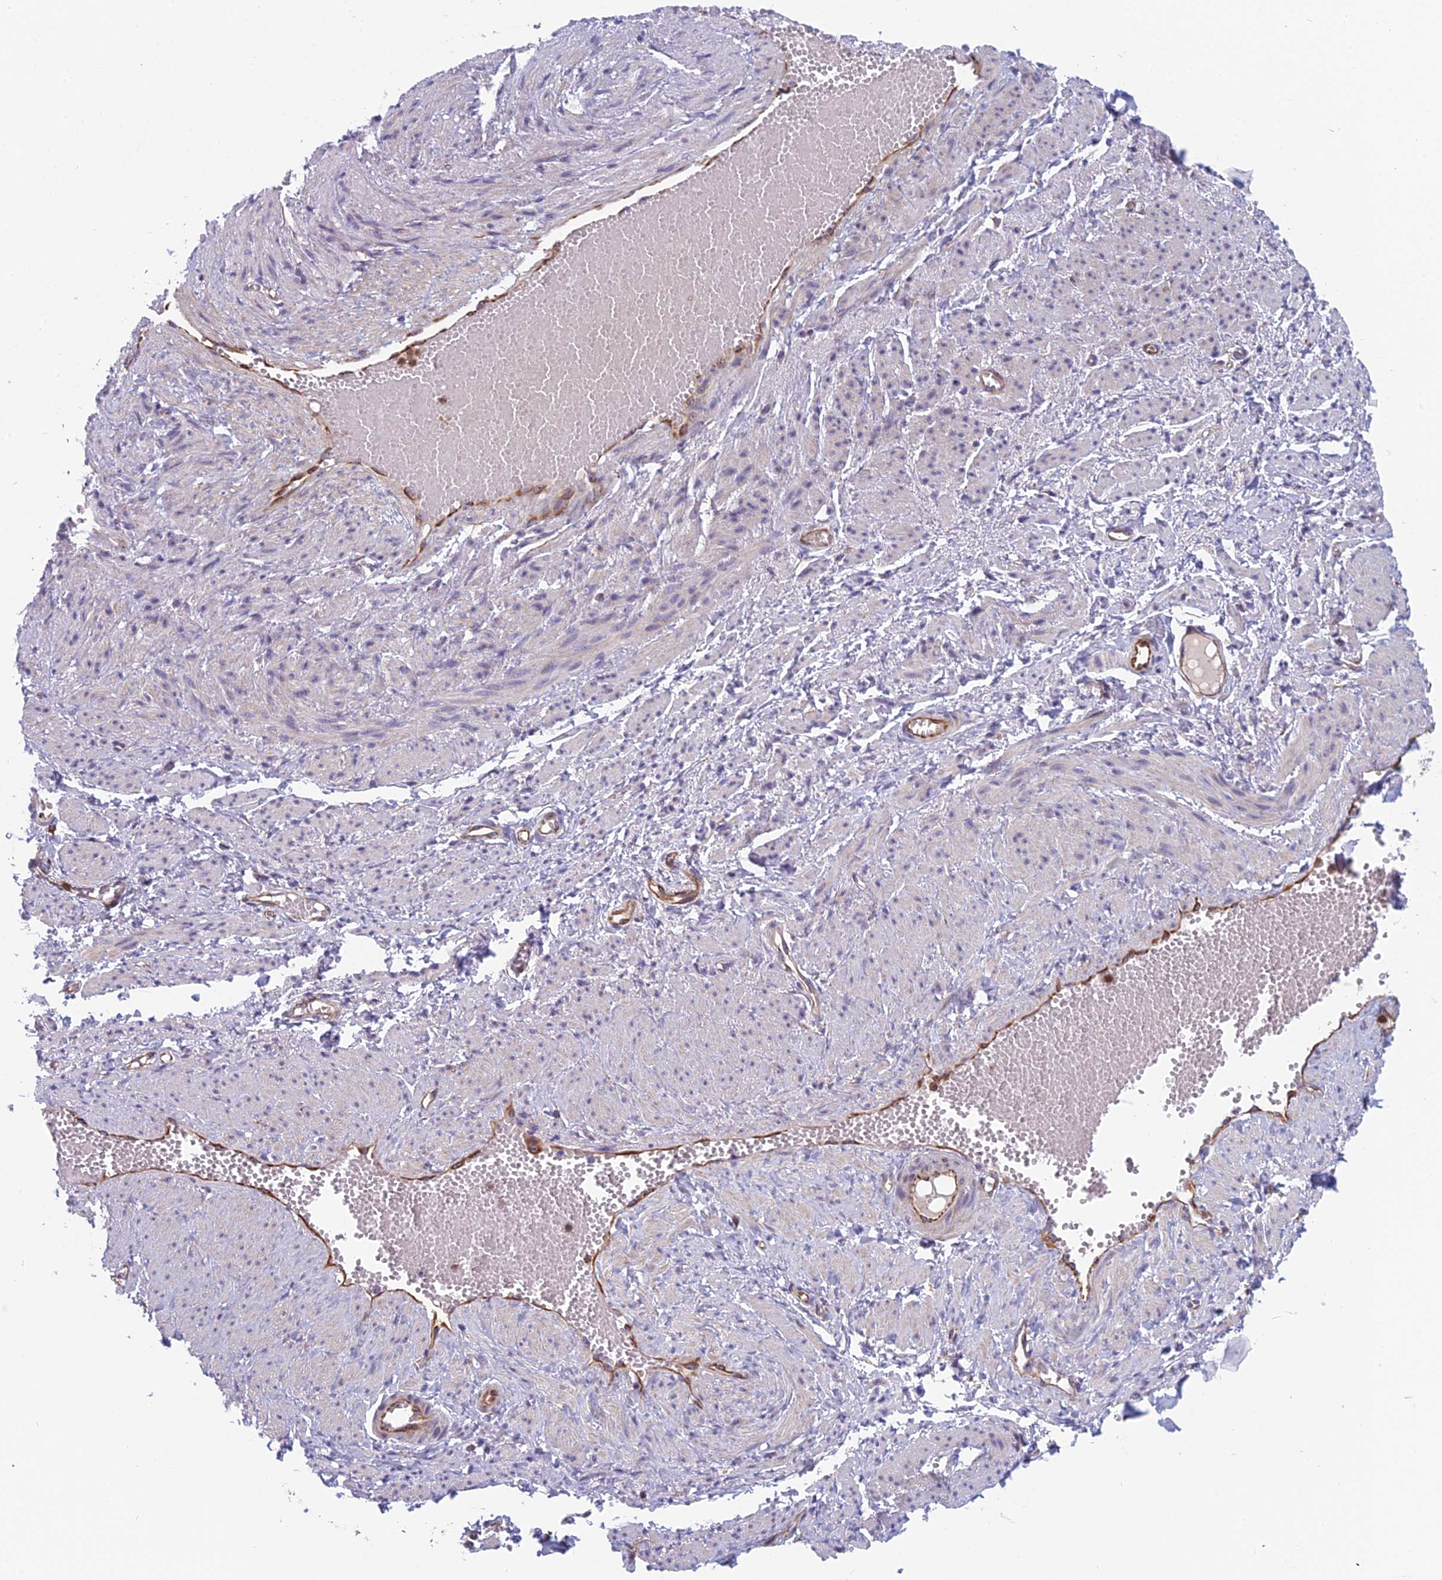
{"staining": {"intensity": "negative", "quantity": "none", "location": "none"}, "tissue": "soft tissue", "cell_type": "Fibroblasts", "image_type": "normal", "snomed": [{"axis": "morphology", "description": "Normal tissue, NOS"}, {"axis": "topography", "description": "Smooth muscle"}, {"axis": "topography", "description": "Peripheral nerve tissue"}], "caption": "High power microscopy photomicrograph of an IHC image of benign soft tissue, revealing no significant staining in fibroblasts. Nuclei are stained in blue.", "gene": "NOC2L", "patient": {"sex": "female", "age": 39}}